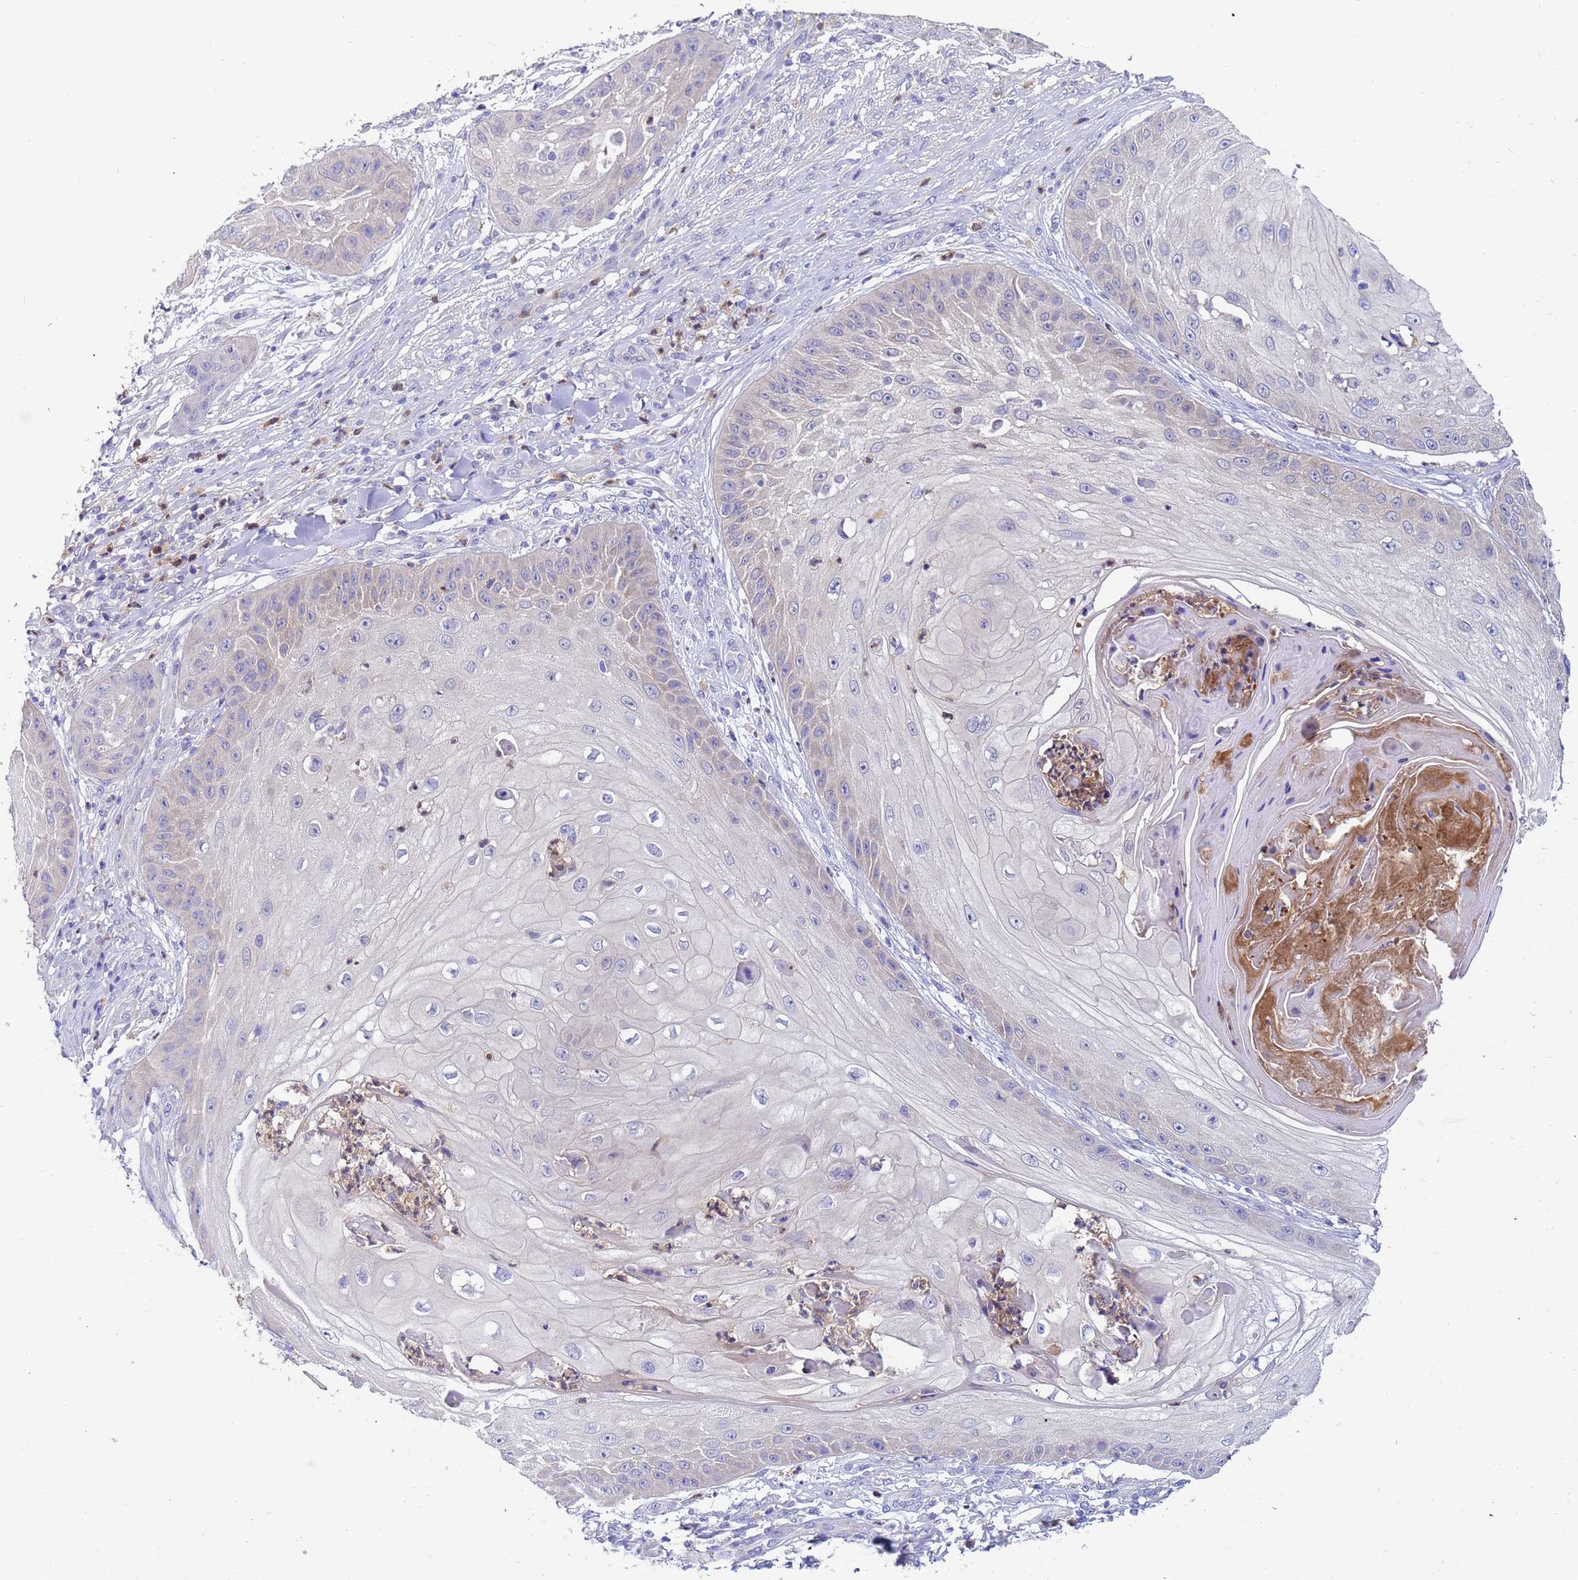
{"staining": {"intensity": "negative", "quantity": "none", "location": "none"}, "tissue": "skin cancer", "cell_type": "Tumor cells", "image_type": "cancer", "snomed": [{"axis": "morphology", "description": "Squamous cell carcinoma, NOS"}, {"axis": "topography", "description": "Skin"}], "caption": "DAB immunohistochemical staining of skin cancer (squamous cell carcinoma) shows no significant staining in tumor cells.", "gene": "TTLL11", "patient": {"sex": "male", "age": 70}}